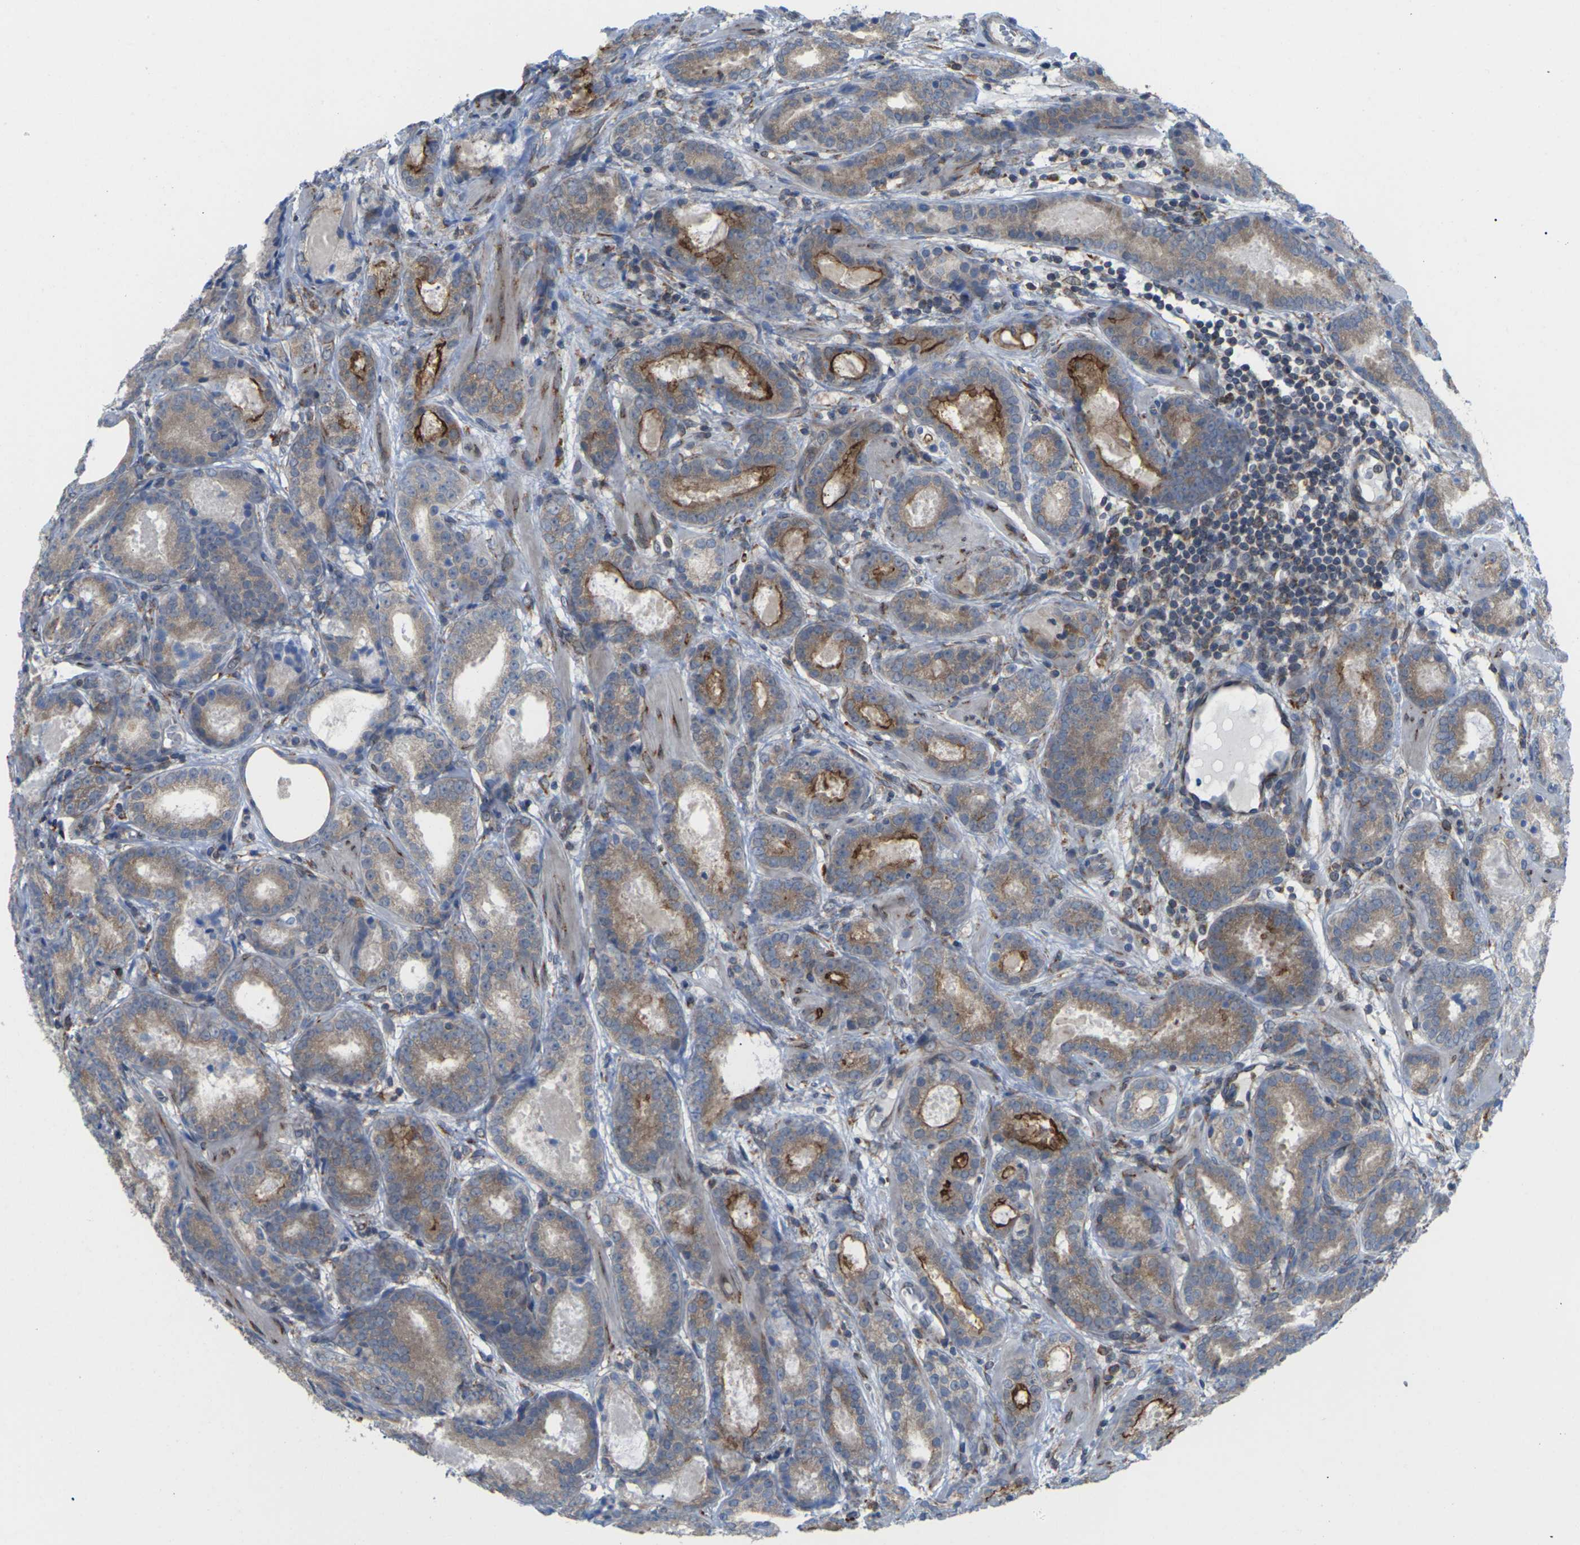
{"staining": {"intensity": "weak", "quantity": ">75%", "location": "cytoplasmic/membranous"}, "tissue": "prostate cancer", "cell_type": "Tumor cells", "image_type": "cancer", "snomed": [{"axis": "morphology", "description": "Adenocarcinoma, Low grade"}, {"axis": "topography", "description": "Prostate"}], "caption": "Tumor cells demonstrate low levels of weak cytoplasmic/membranous positivity in about >75% of cells in prostate cancer.", "gene": "PDZK1IP1", "patient": {"sex": "male", "age": 69}}